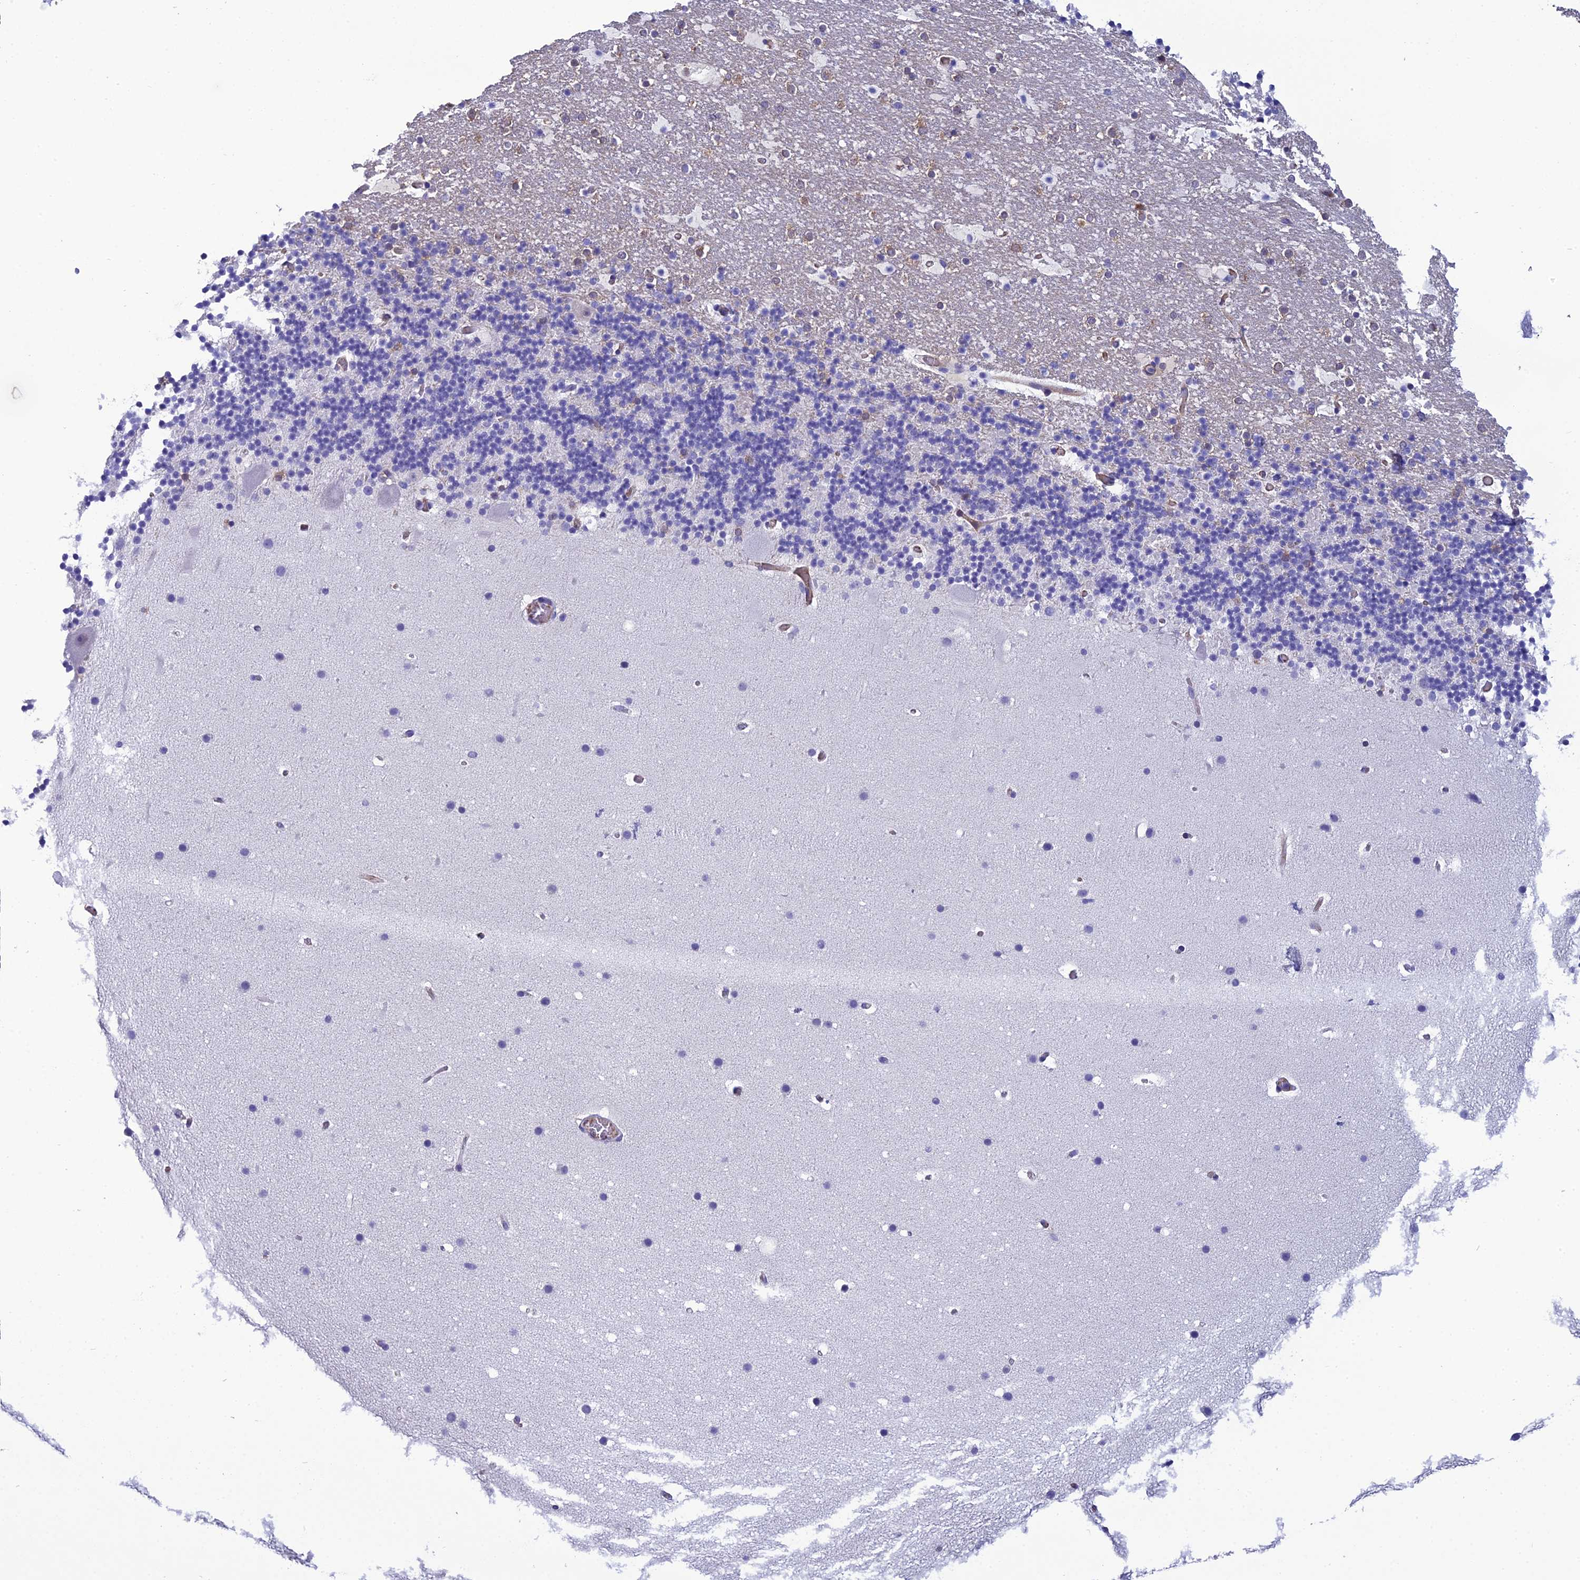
{"staining": {"intensity": "negative", "quantity": "none", "location": "none"}, "tissue": "cerebellum", "cell_type": "Cells in granular layer", "image_type": "normal", "snomed": [{"axis": "morphology", "description": "Normal tissue, NOS"}, {"axis": "topography", "description": "Cerebellum"}], "caption": "IHC photomicrograph of benign cerebellum: human cerebellum stained with DAB exhibits no significant protein expression in cells in granular layer. (DAB (3,3'-diaminobenzidine) immunohistochemistry (IHC) visualized using brightfield microscopy, high magnification).", "gene": "CRB2", "patient": {"sex": "male", "age": 57}}